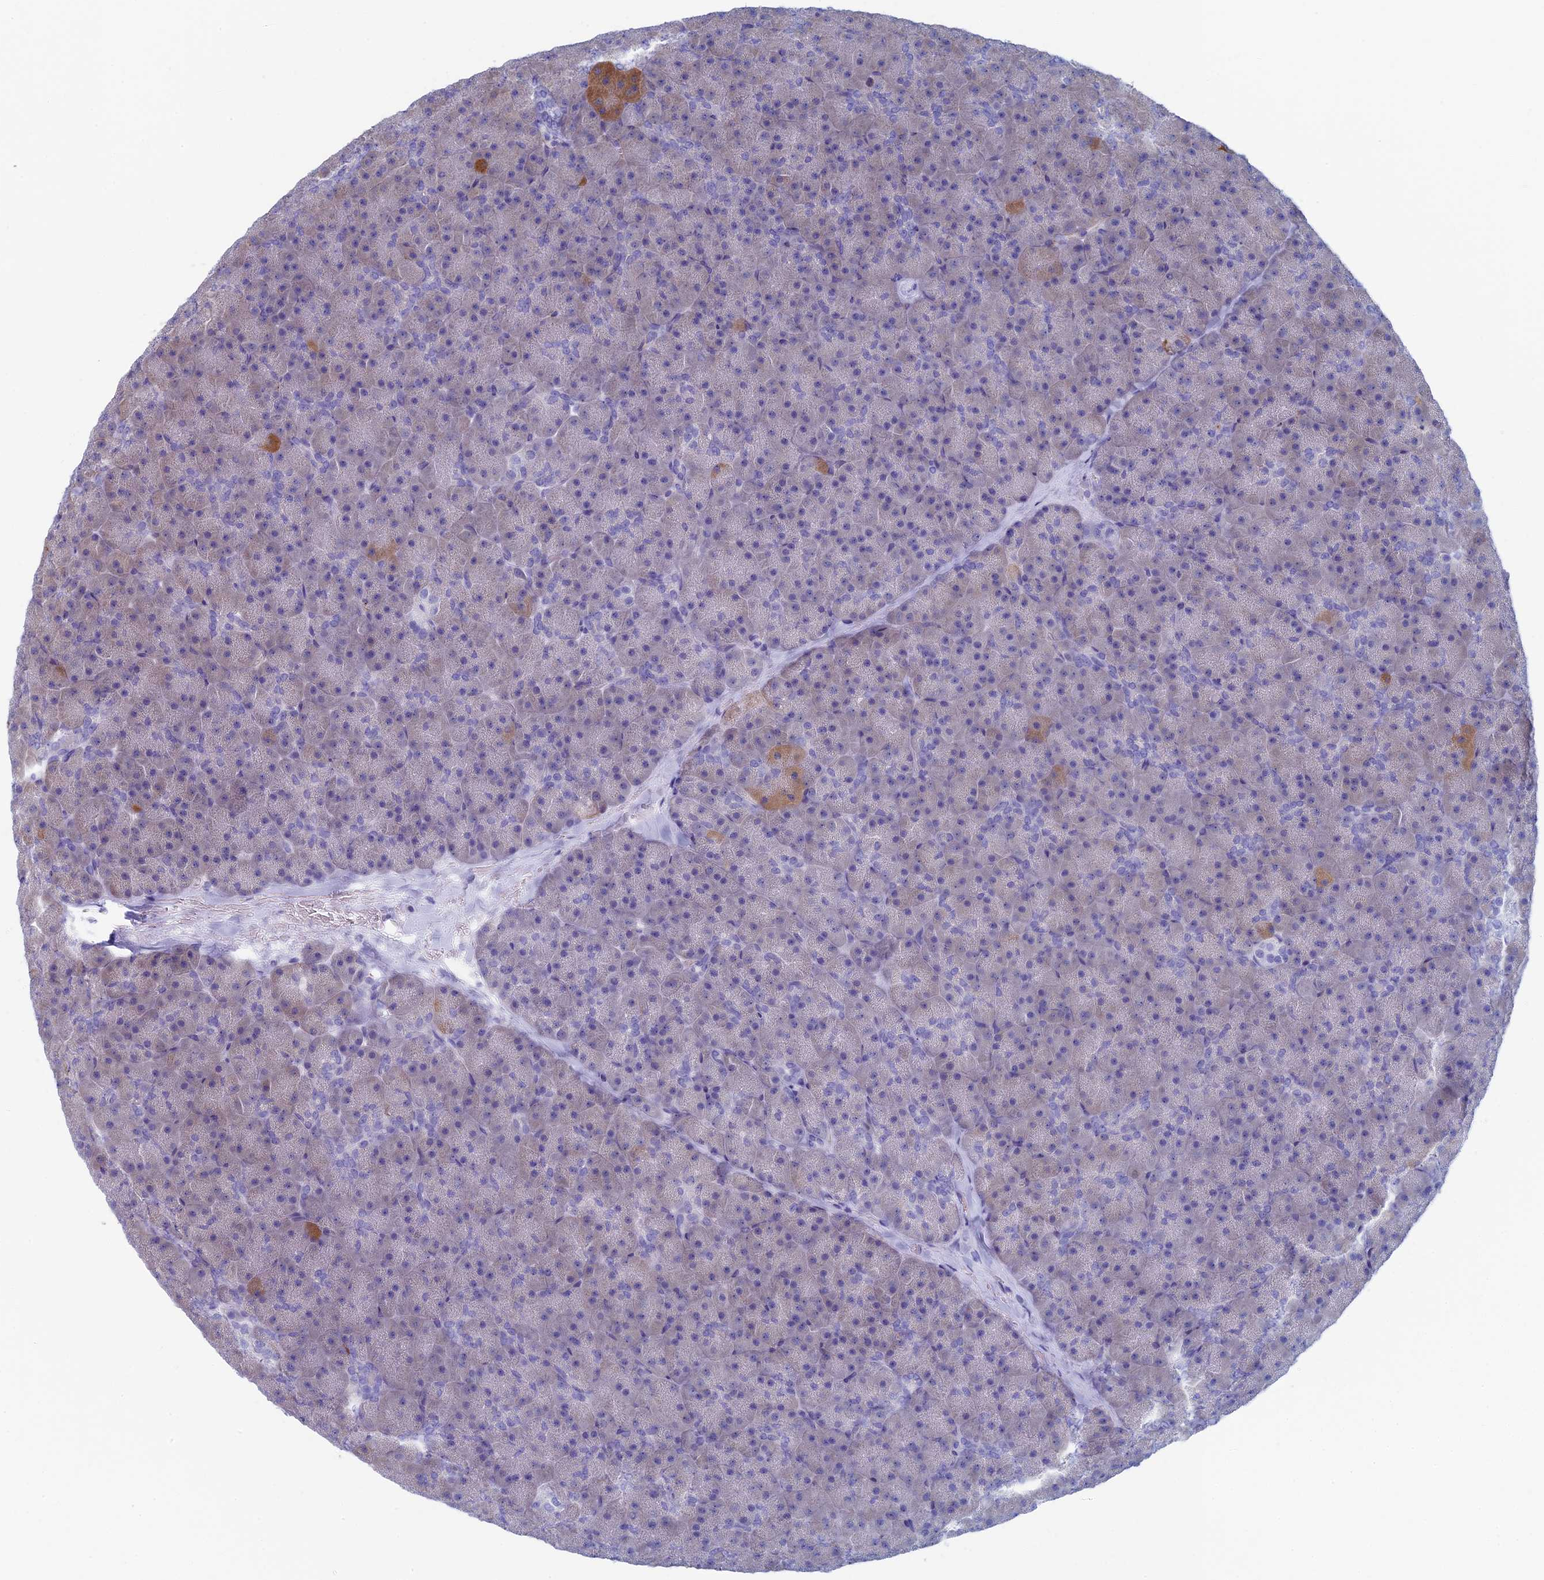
{"staining": {"intensity": "moderate", "quantity": "<25%", "location": "cytoplasmic/membranous"}, "tissue": "pancreas", "cell_type": "Exocrine glandular cells", "image_type": "normal", "snomed": [{"axis": "morphology", "description": "Normal tissue, NOS"}, {"axis": "topography", "description": "Pancreas"}], "caption": "Exocrine glandular cells show low levels of moderate cytoplasmic/membranous positivity in about <25% of cells in normal human pancreas. The staining is performed using DAB (3,3'-diaminobenzidine) brown chromogen to label protein expression. The nuclei are counter-stained blue using hematoxylin.", "gene": "MAGEB6", "patient": {"sex": "male", "age": 36}}